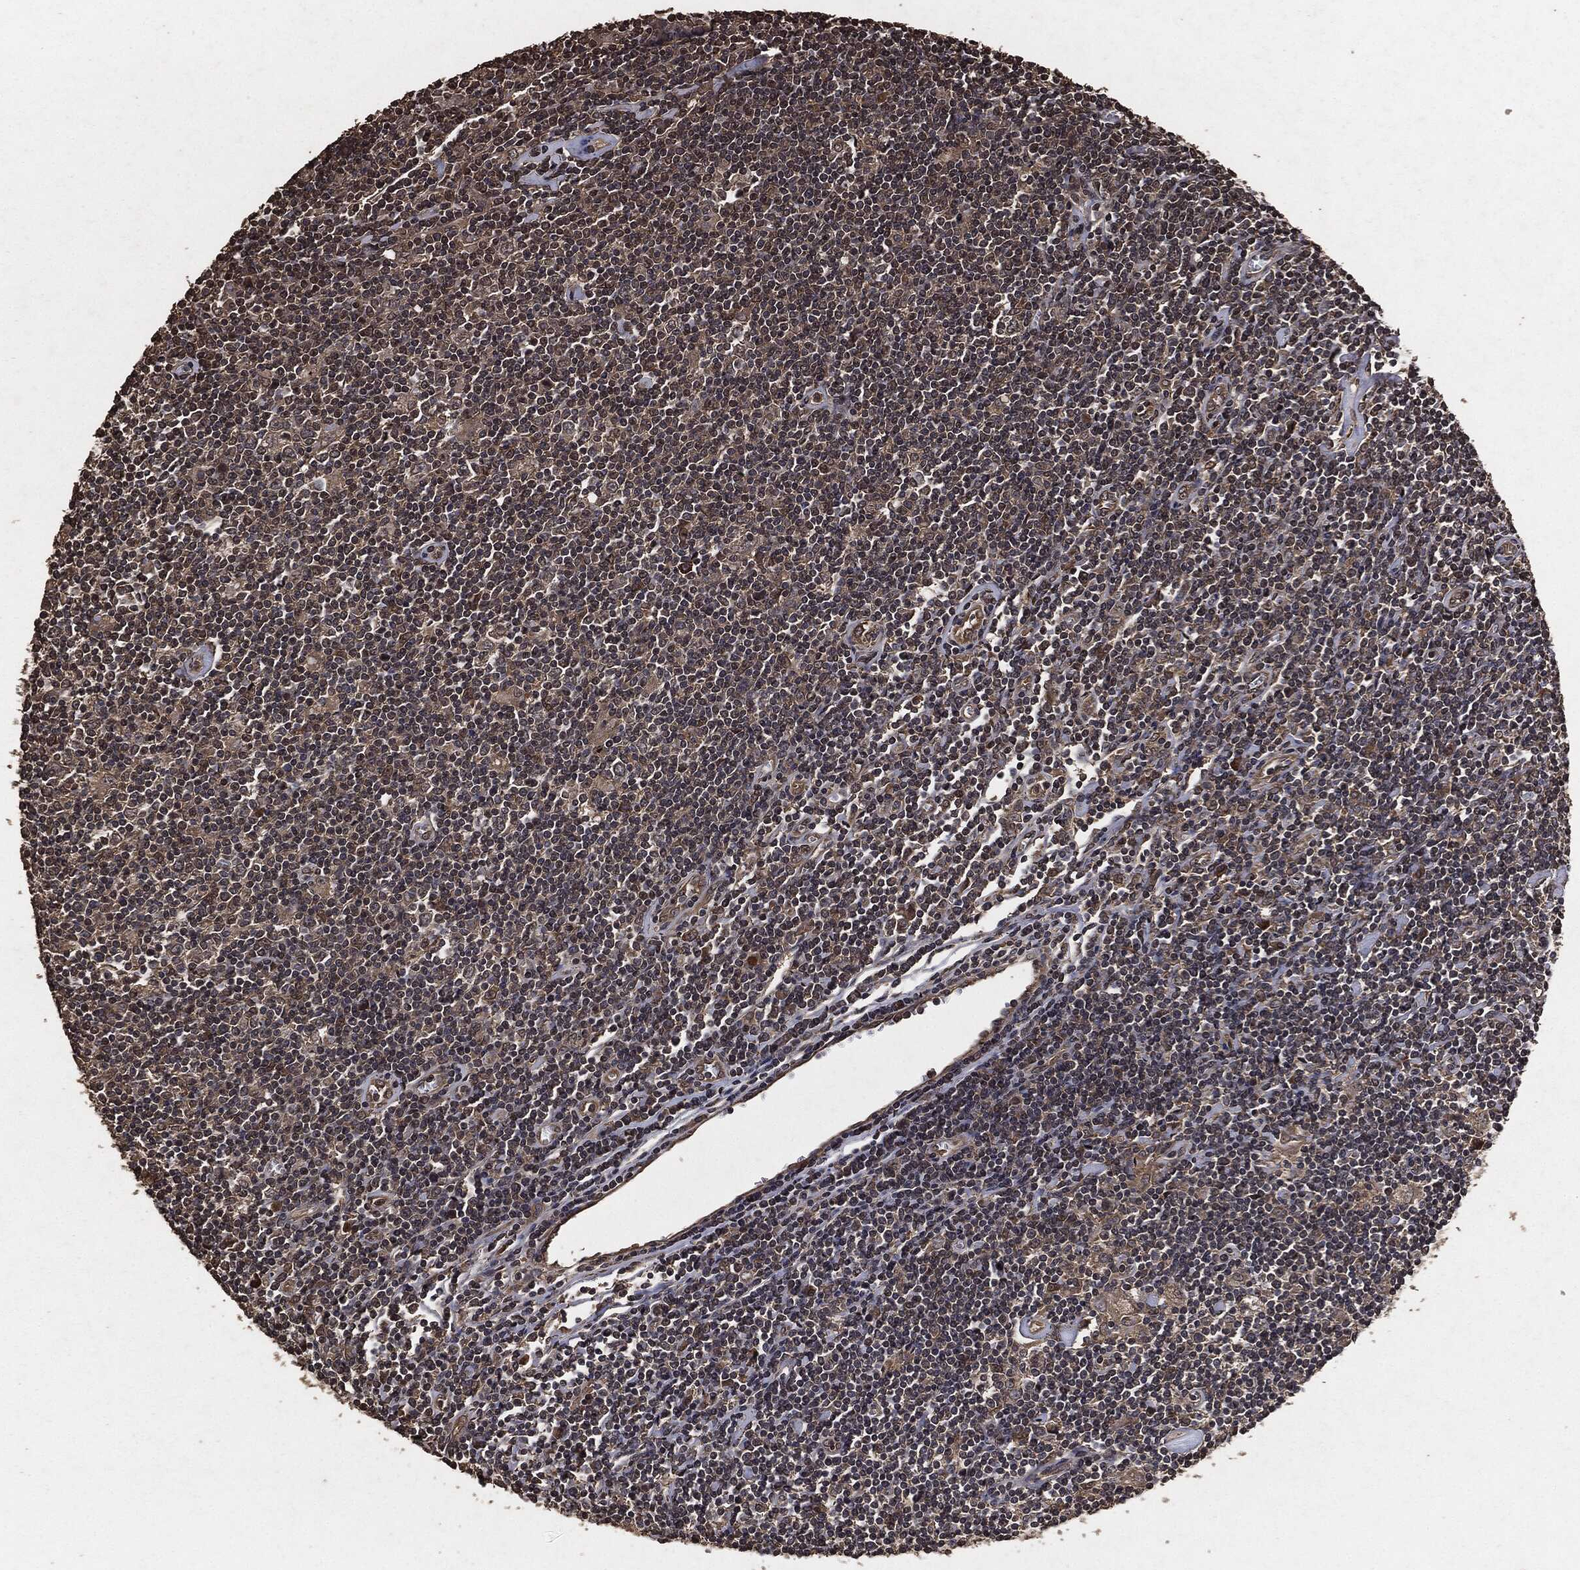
{"staining": {"intensity": "negative", "quantity": "none", "location": "none"}, "tissue": "lymphoma", "cell_type": "Tumor cells", "image_type": "cancer", "snomed": [{"axis": "morphology", "description": "Hodgkin's disease, NOS"}, {"axis": "topography", "description": "Lymph node"}], "caption": "This is a micrograph of immunohistochemistry (IHC) staining of lymphoma, which shows no expression in tumor cells.", "gene": "AKT1S1", "patient": {"sex": "male", "age": 40}}